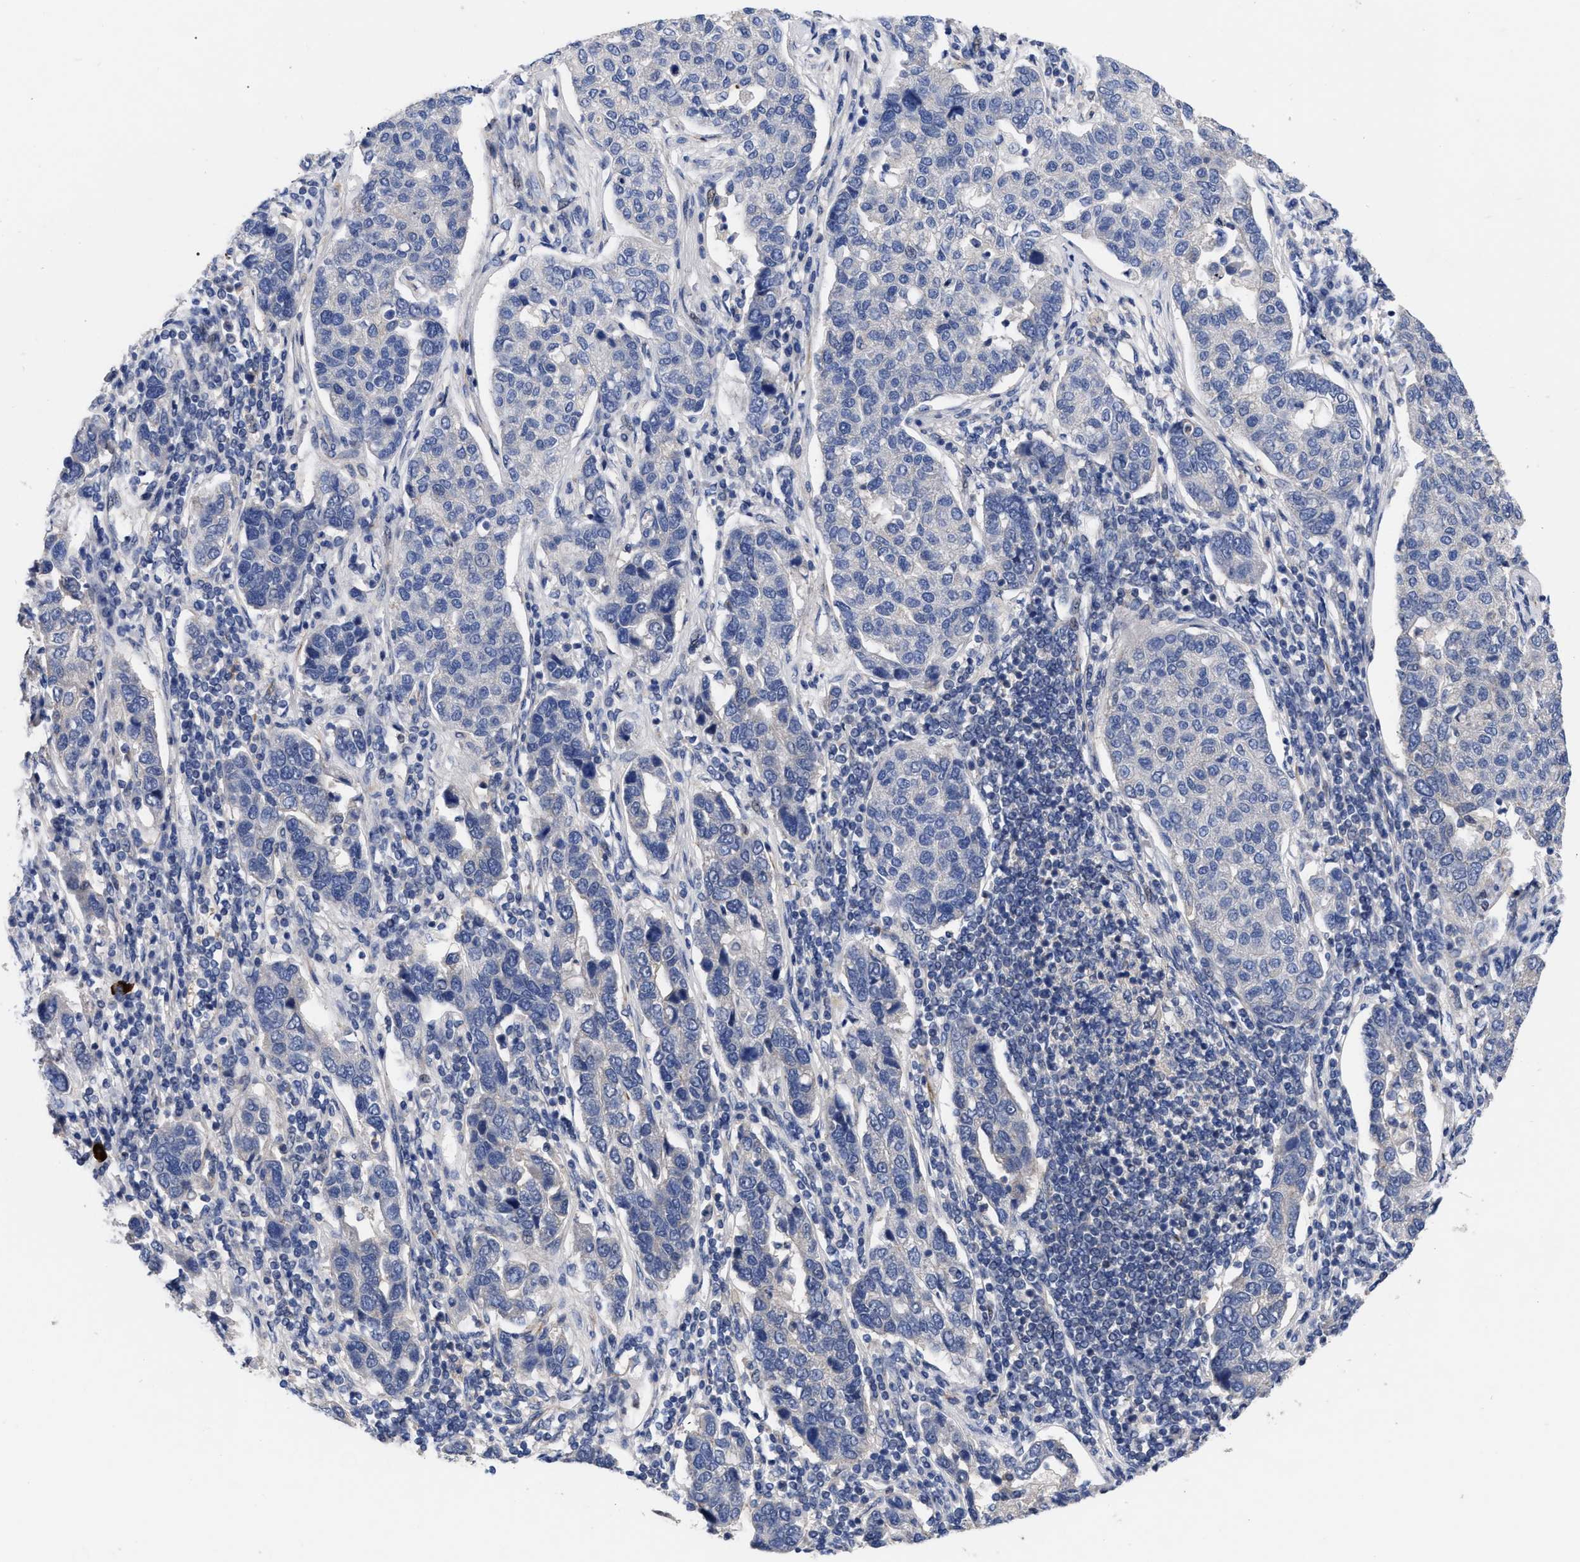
{"staining": {"intensity": "negative", "quantity": "none", "location": "none"}, "tissue": "pancreatic cancer", "cell_type": "Tumor cells", "image_type": "cancer", "snomed": [{"axis": "morphology", "description": "Adenocarcinoma, NOS"}, {"axis": "topography", "description": "Pancreas"}], "caption": "A high-resolution photomicrograph shows immunohistochemistry staining of pancreatic adenocarcinoma, which exhibits no significant expression in tumor cells.", "gene": "CCN5", "patient": {"sex": "female", "age": 61}}